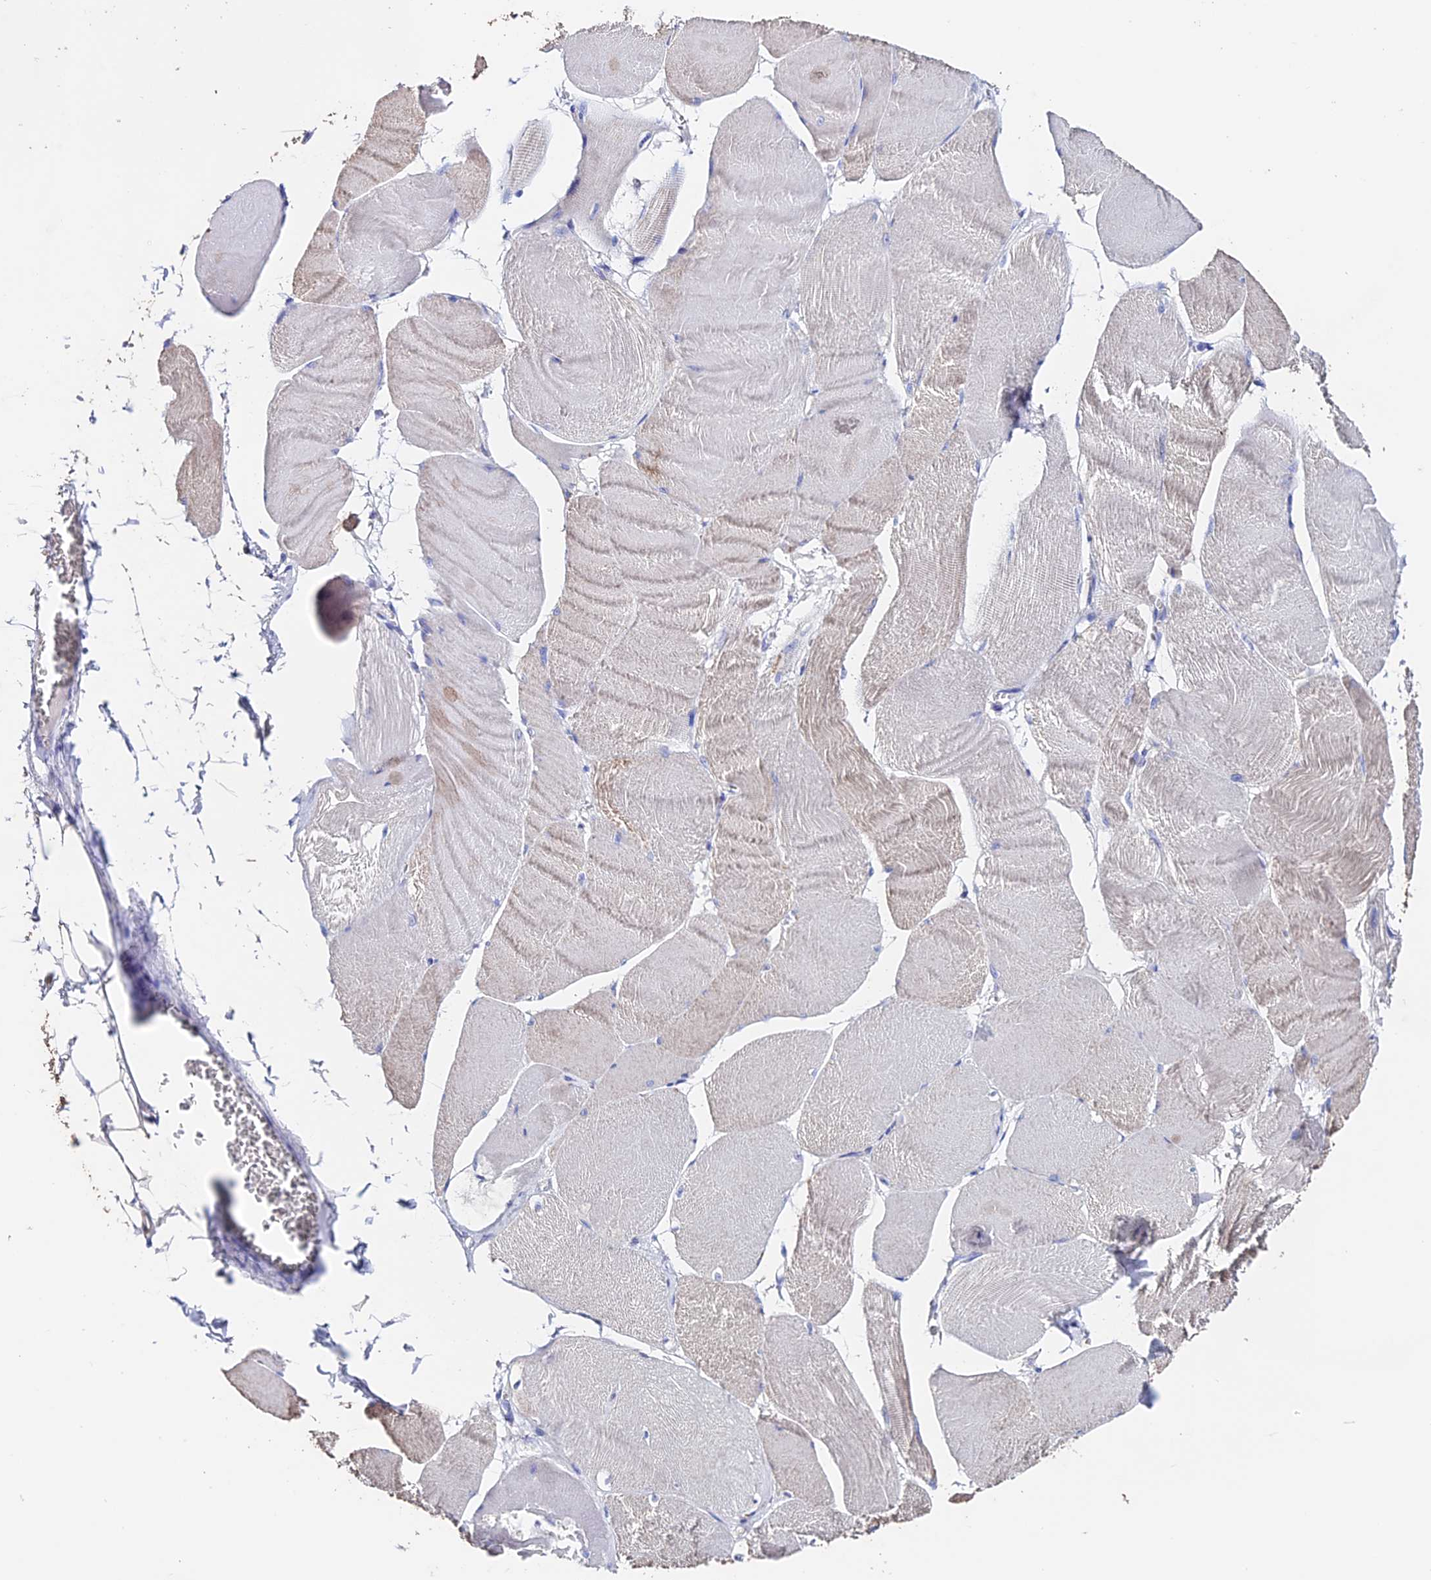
{"staining": {"intensity": "weak", "quantity": "<25%", "location": "cytoplasmic/membranous"}, "tissue": "skeletal muscle", "cell_type": "Myocytes", "image_type": "normal", "snomed": [{"axis": "morphology", "description": "Normal tissue, NOS"}, {"axis": "morphology", "description": "Basal cell carcinoma"}, {"axis": "topography", "description": "Skeletal muscle"}], "caption": "Immunohistochemistry photomicrograph of unremarkable skeletal muscle: skeletal muscle stained with DAB (3,3'-diaminobenzidine) exhibits no significant protein positivity in myocytes.", "gene": "ESM1", "patient": {"sex": "female", "age": 64}}